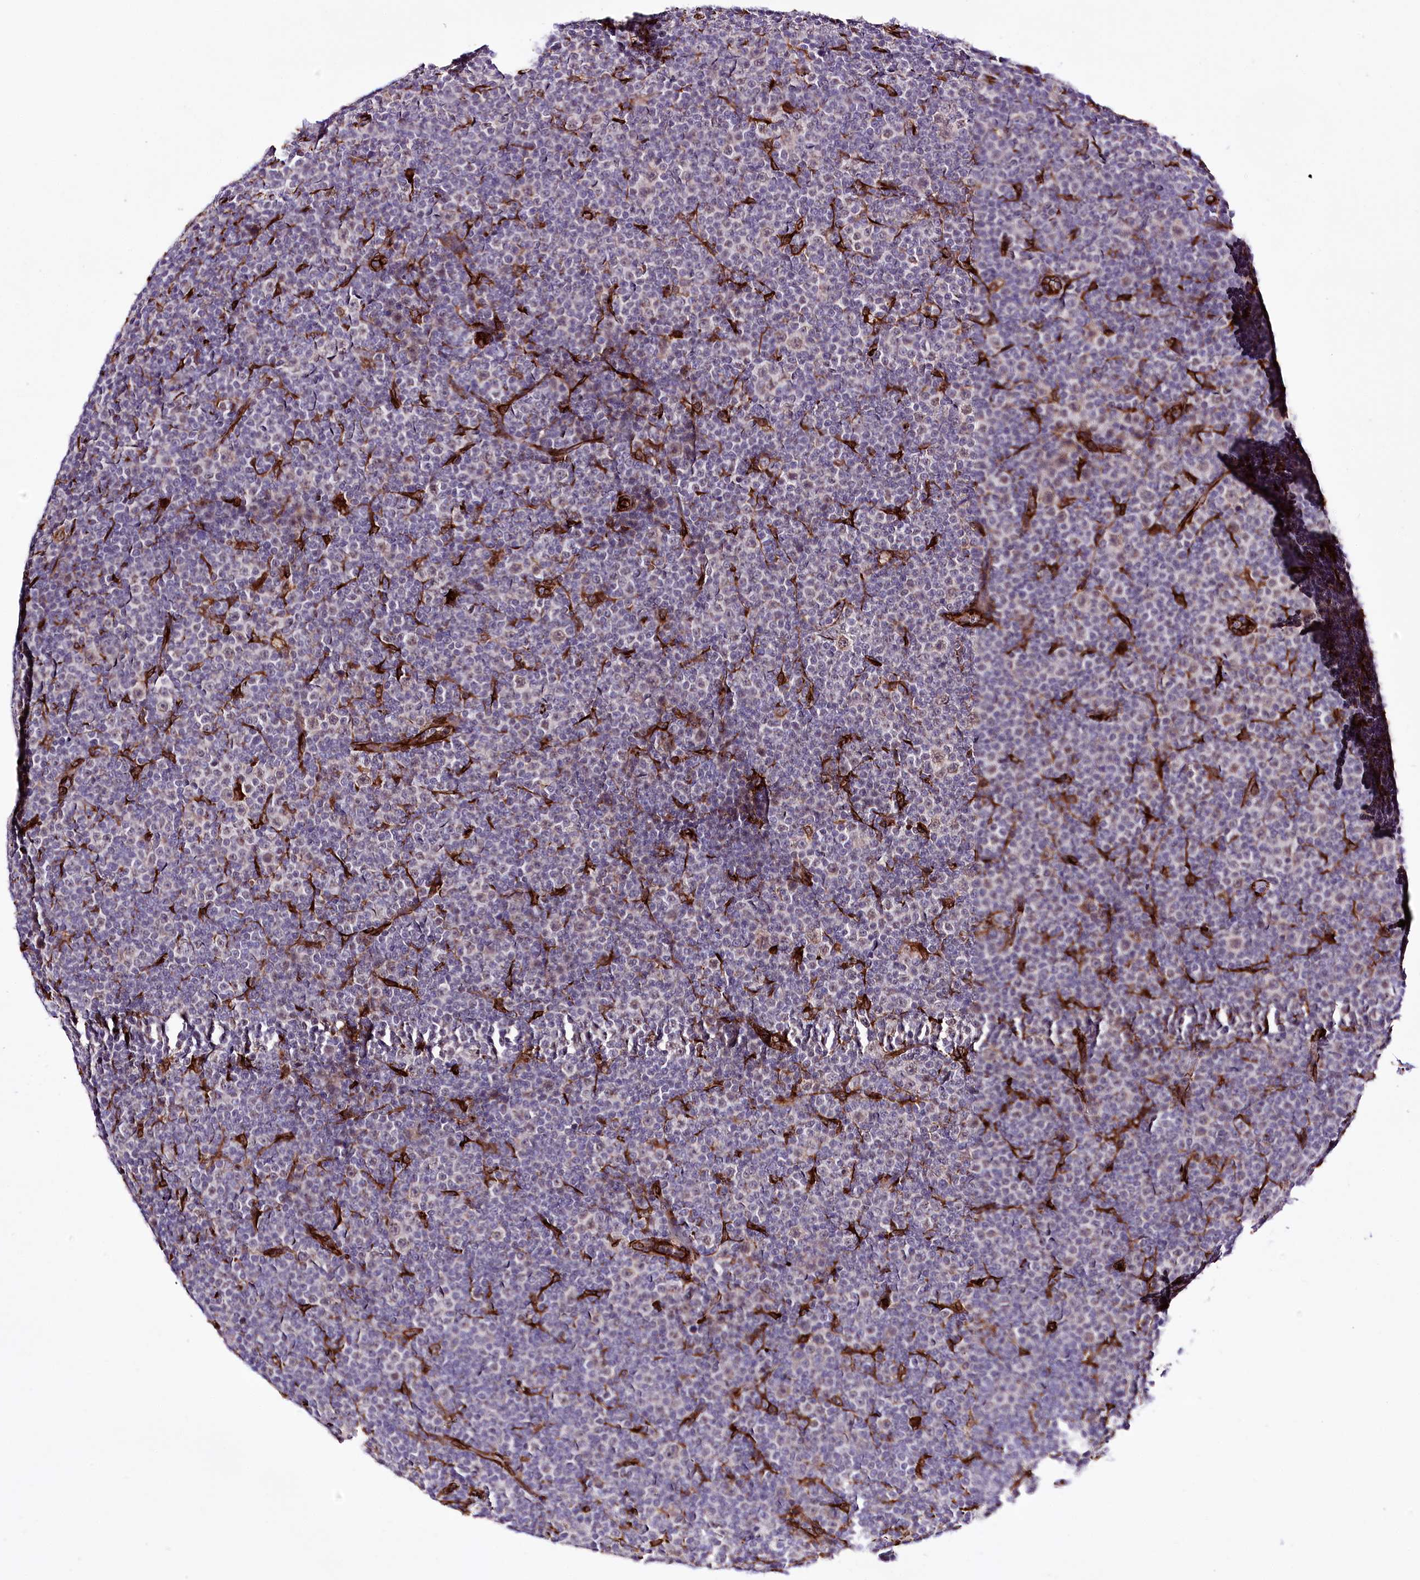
{"staining": {"intensity": "negative", "quantity": "none", "location": "none"}, "tissue": "lymphoma", "cell_type": "Tumor cells", "image_type": "cancer", "snomed": [{"axis": "morphology", "description": "Malignant lymphoma, non-Hodgkin's type, Low grade"}, {"axis": "topography", "description": "Lymph node"}], "caption": "A high-resolution photomicrograph shows IHC staining of lymphoma, which shows no significant expression in tumor cells. The staining is performed using DAB brown chromogen with nuclei counter-stained in using hematoxylin.", "gene": "WWC1", "patient": {"sex": "female", "age": 67}}